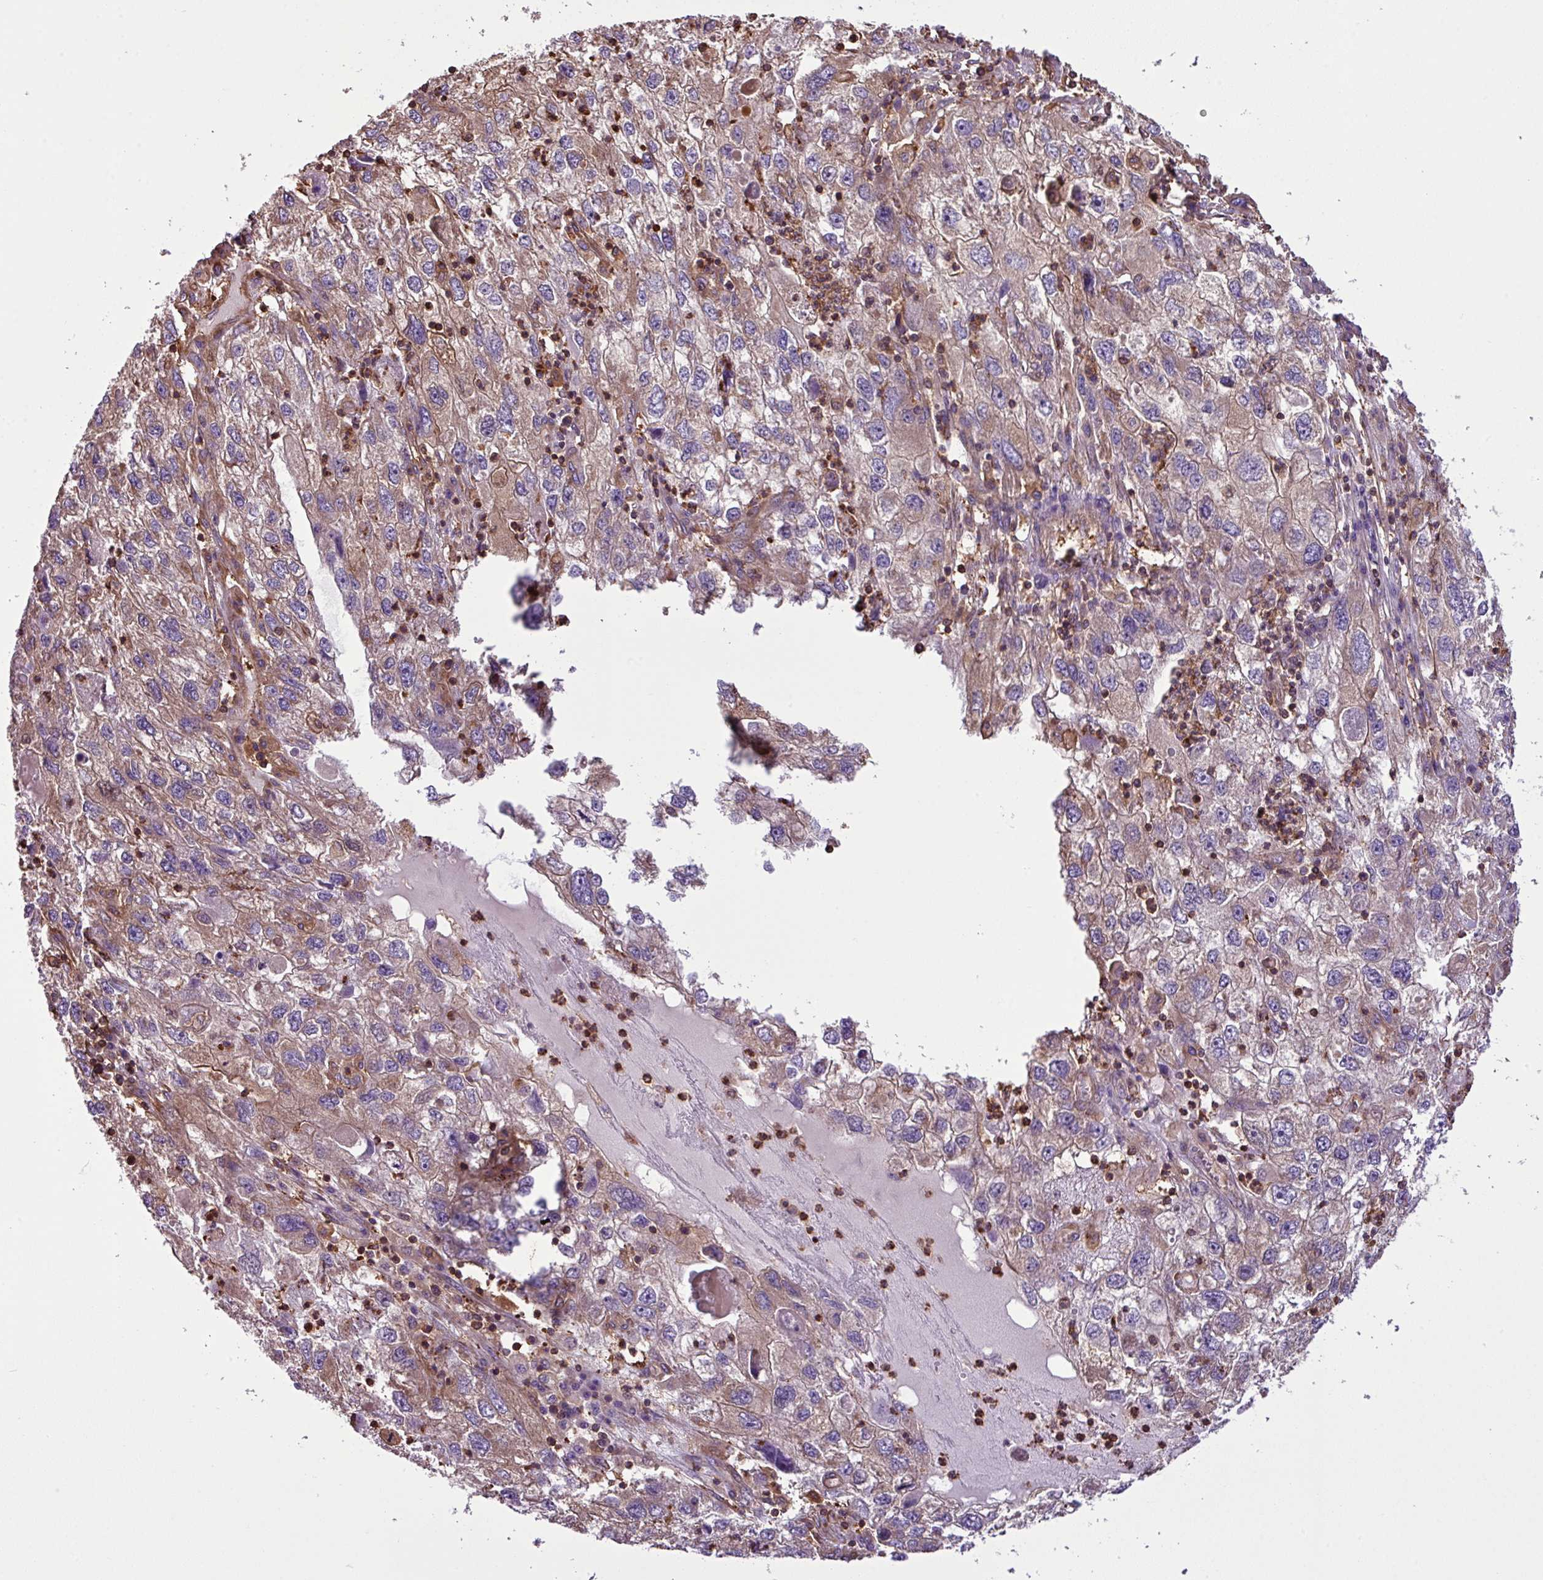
{"staining": {"intensity": "moderate", "quantity": "<25%", "location": "cytoplasmic/membranous"}, "tissue": "endometrial cancer", "cell_type": "Tumor cells", "image_type": "cancer", "snomed": [{"axis": "morphology", "description": "Adenocarcinoma, NOS"}, {"axis": "topography", "description": "Endometrium"}], "caption": "A brown stain highlights moderate cytoplasmic/membranous staining of a protein in human endometrial adenocarcinoma tumor cells.", "gene": "PGAP6", "patient": {"sex": "female", "age": 49}}